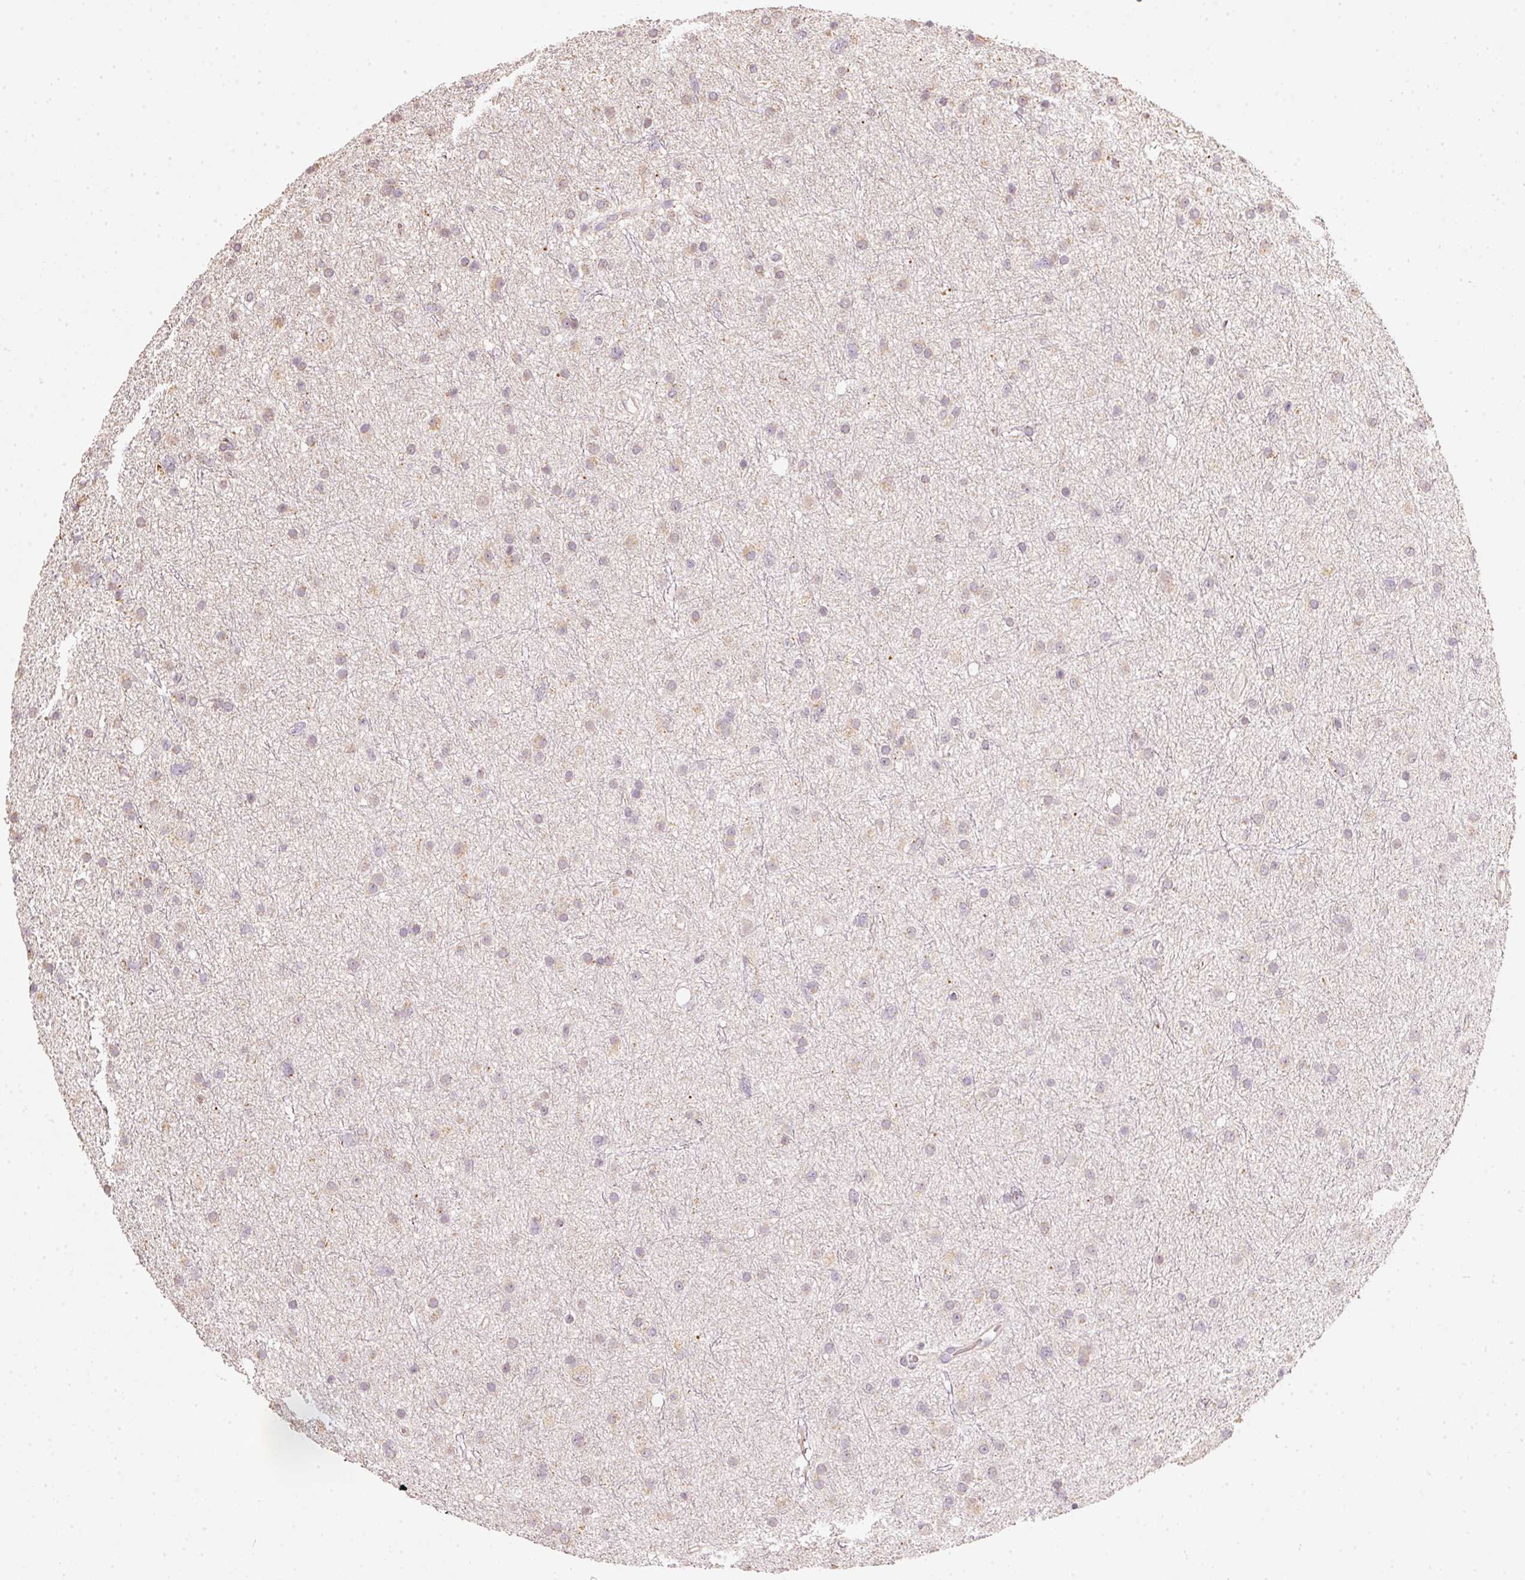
{"staining": {"intensity": "weak", "quantity": ">75%", "location": "cytoplasmic/membranous"}, "tissue": "glioma", "cell_type": "Tumor cells", "image_type": "cancer", "snomed": [{"axis": "morphology", "description": "Glioma, malignant, Low grade"}, {"axis": "topography", "description": "Cerebral cortex"}], "caption": "Malignant glioma (low-grade) stained for a protein (brown) displays weak cytoplasmic/membranous positive positivity in approximately >75% of tumor cells.", "gene": "RAB35", "patient": {"sex": "female", "age": 39}}